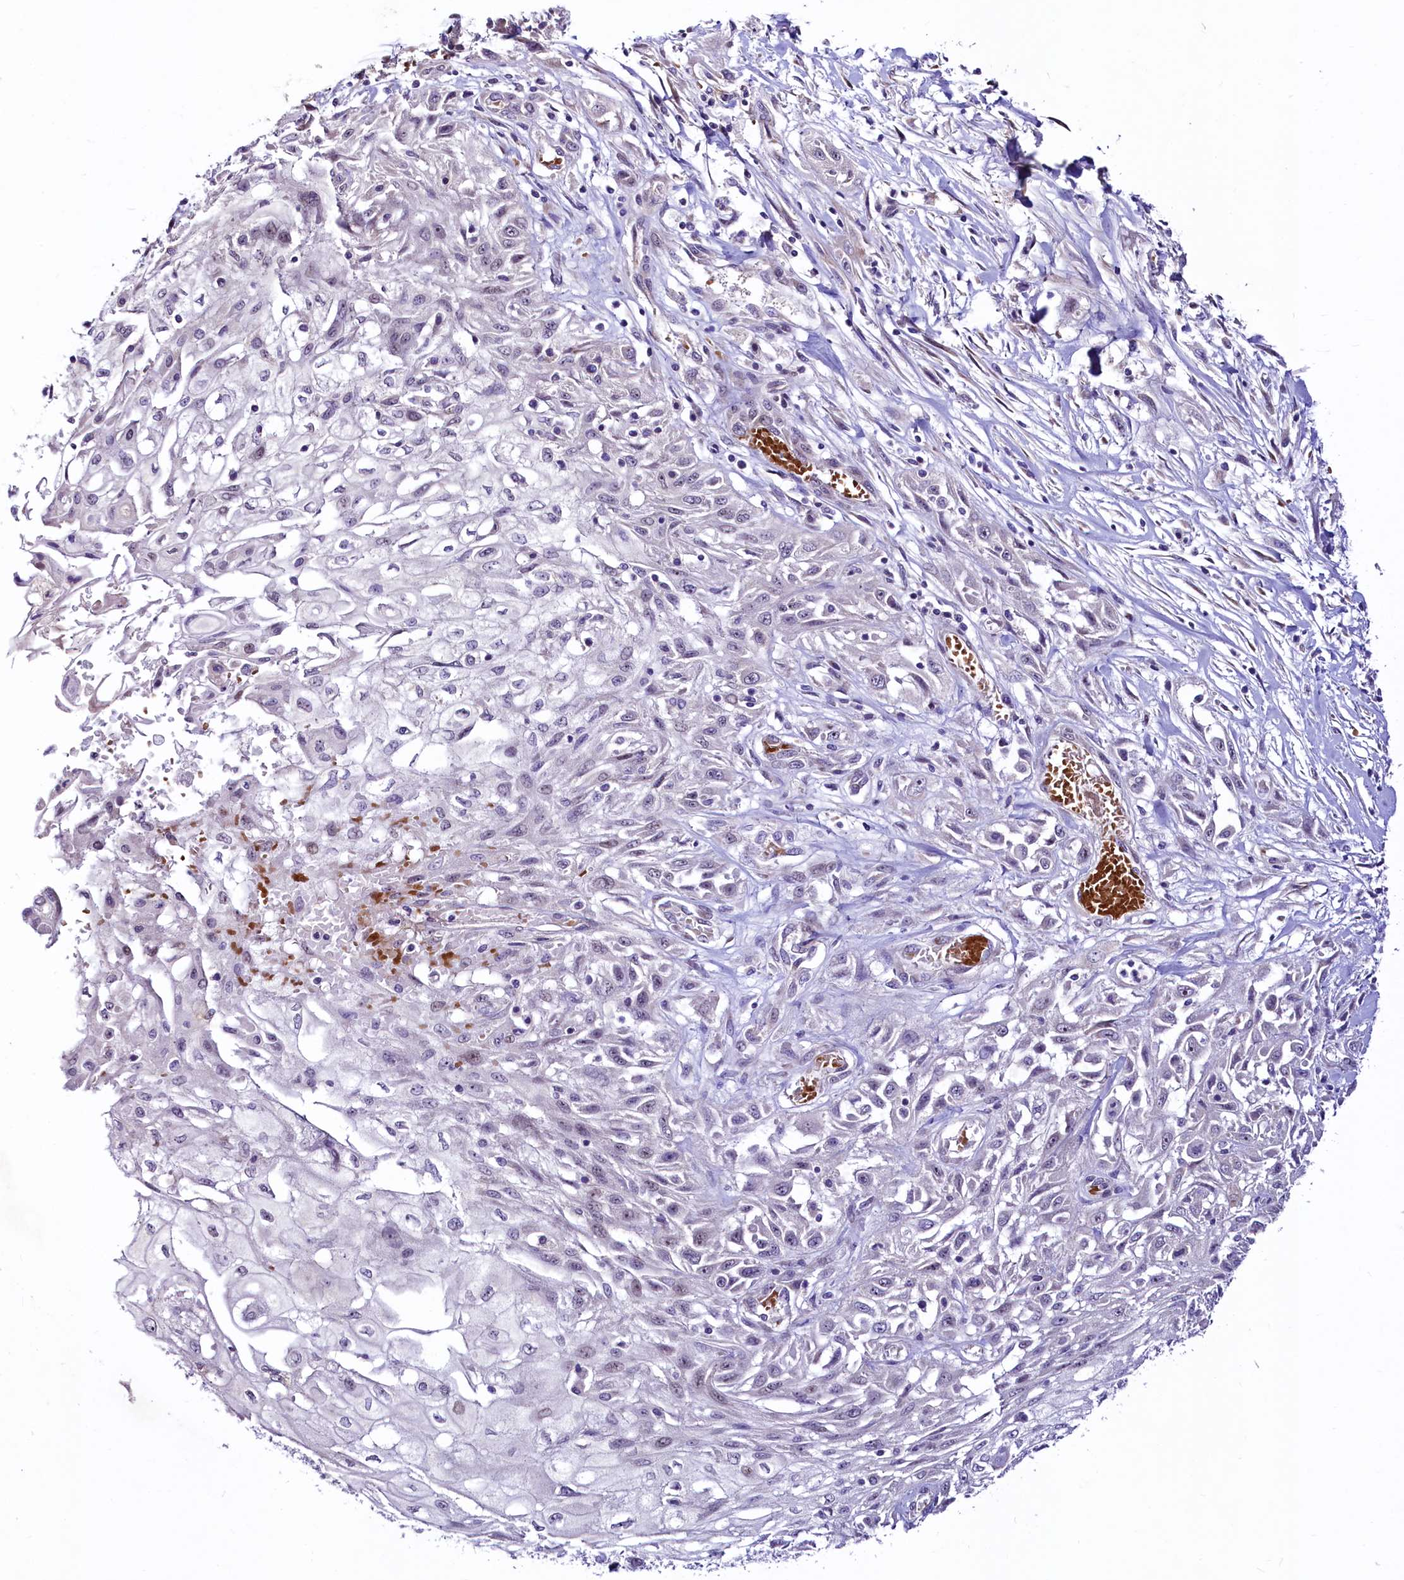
{"staining": {"intensity": "negative", "quantity": "none", "location": "none"}, "tissue": "skin cancer", "cell_type": "Tumor cells", "image_type": "cancer", "snomed": [{"axis": "morphology", "description": "Squamous cell carcinoma, NOS"}, {"axis": "morphology", "description": "Squamous cell carcinoma, metastatic, NOS"}, {"axis": "topography", "description": "Skin"}, {"axis": "topography", "description": "Lymph node"}], "caption": "A high-resolution histopathology image shows immunohistochemistry staining of skin metastatic squamous cell carcinoma, which exhibits no significant expression in tumor cells.", "gene": "LEUTX", "patient": {"sex": "male", "age": 75}}